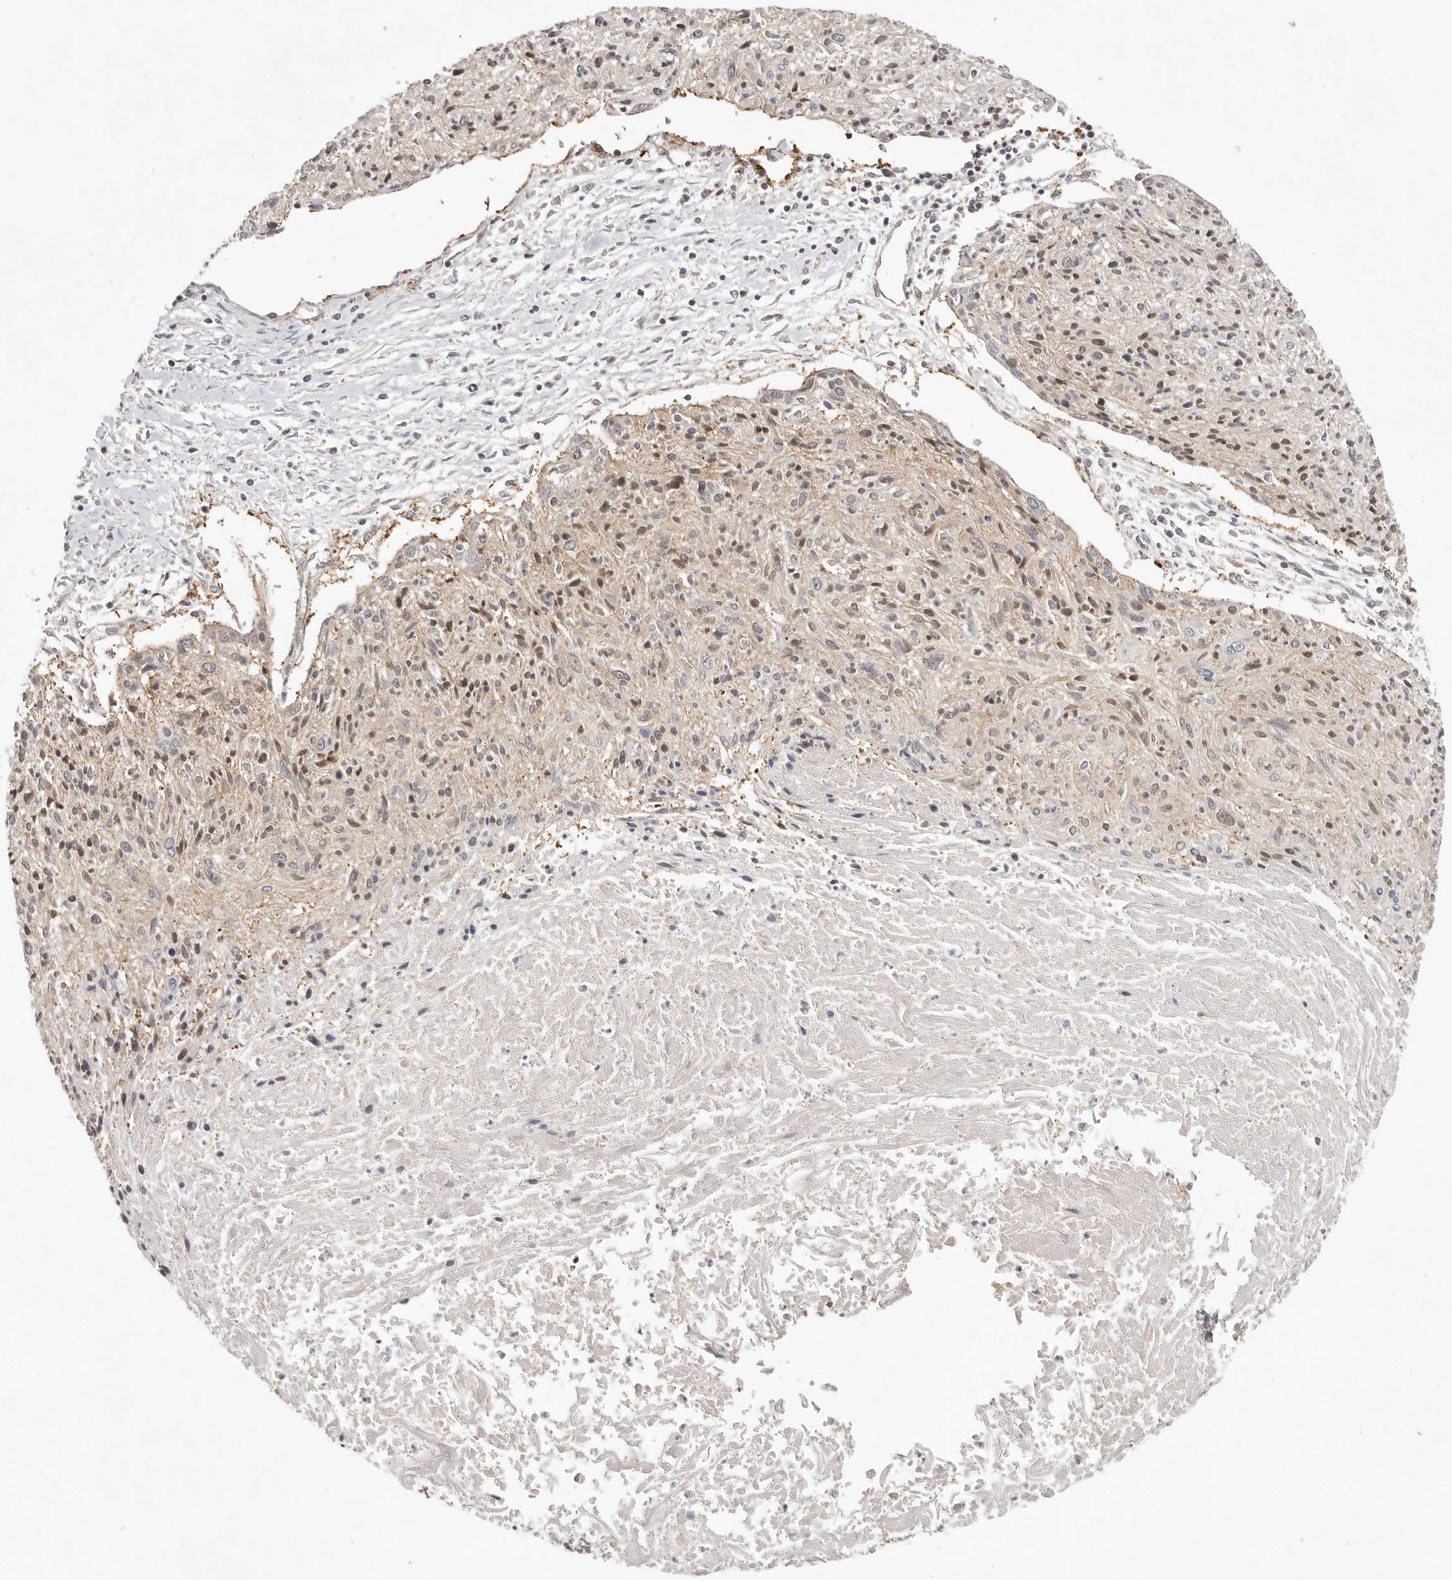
{"staining": {"intensity": "weak", "quantity": "25%-75%", "location": "cytoplasmic/membranous,nuclear"}, "tissue": "cervical cancer", "cell_type": "Tumor cells", "image_type": "cancer", "snomed": [{"axis": "morphology", "description": "Squamous cell carcinoma, NOS"}, {"axis": "topography", "description": "Cervix"}], "caption": "Protein staining exhibits weak cytoplasmic/membranous and nuclear expression in about 25%-75% of tumor cells in cervical squamous cell carcinoma.", "gene": "USP49", "patient": {"sex": "female", "age": 51}}